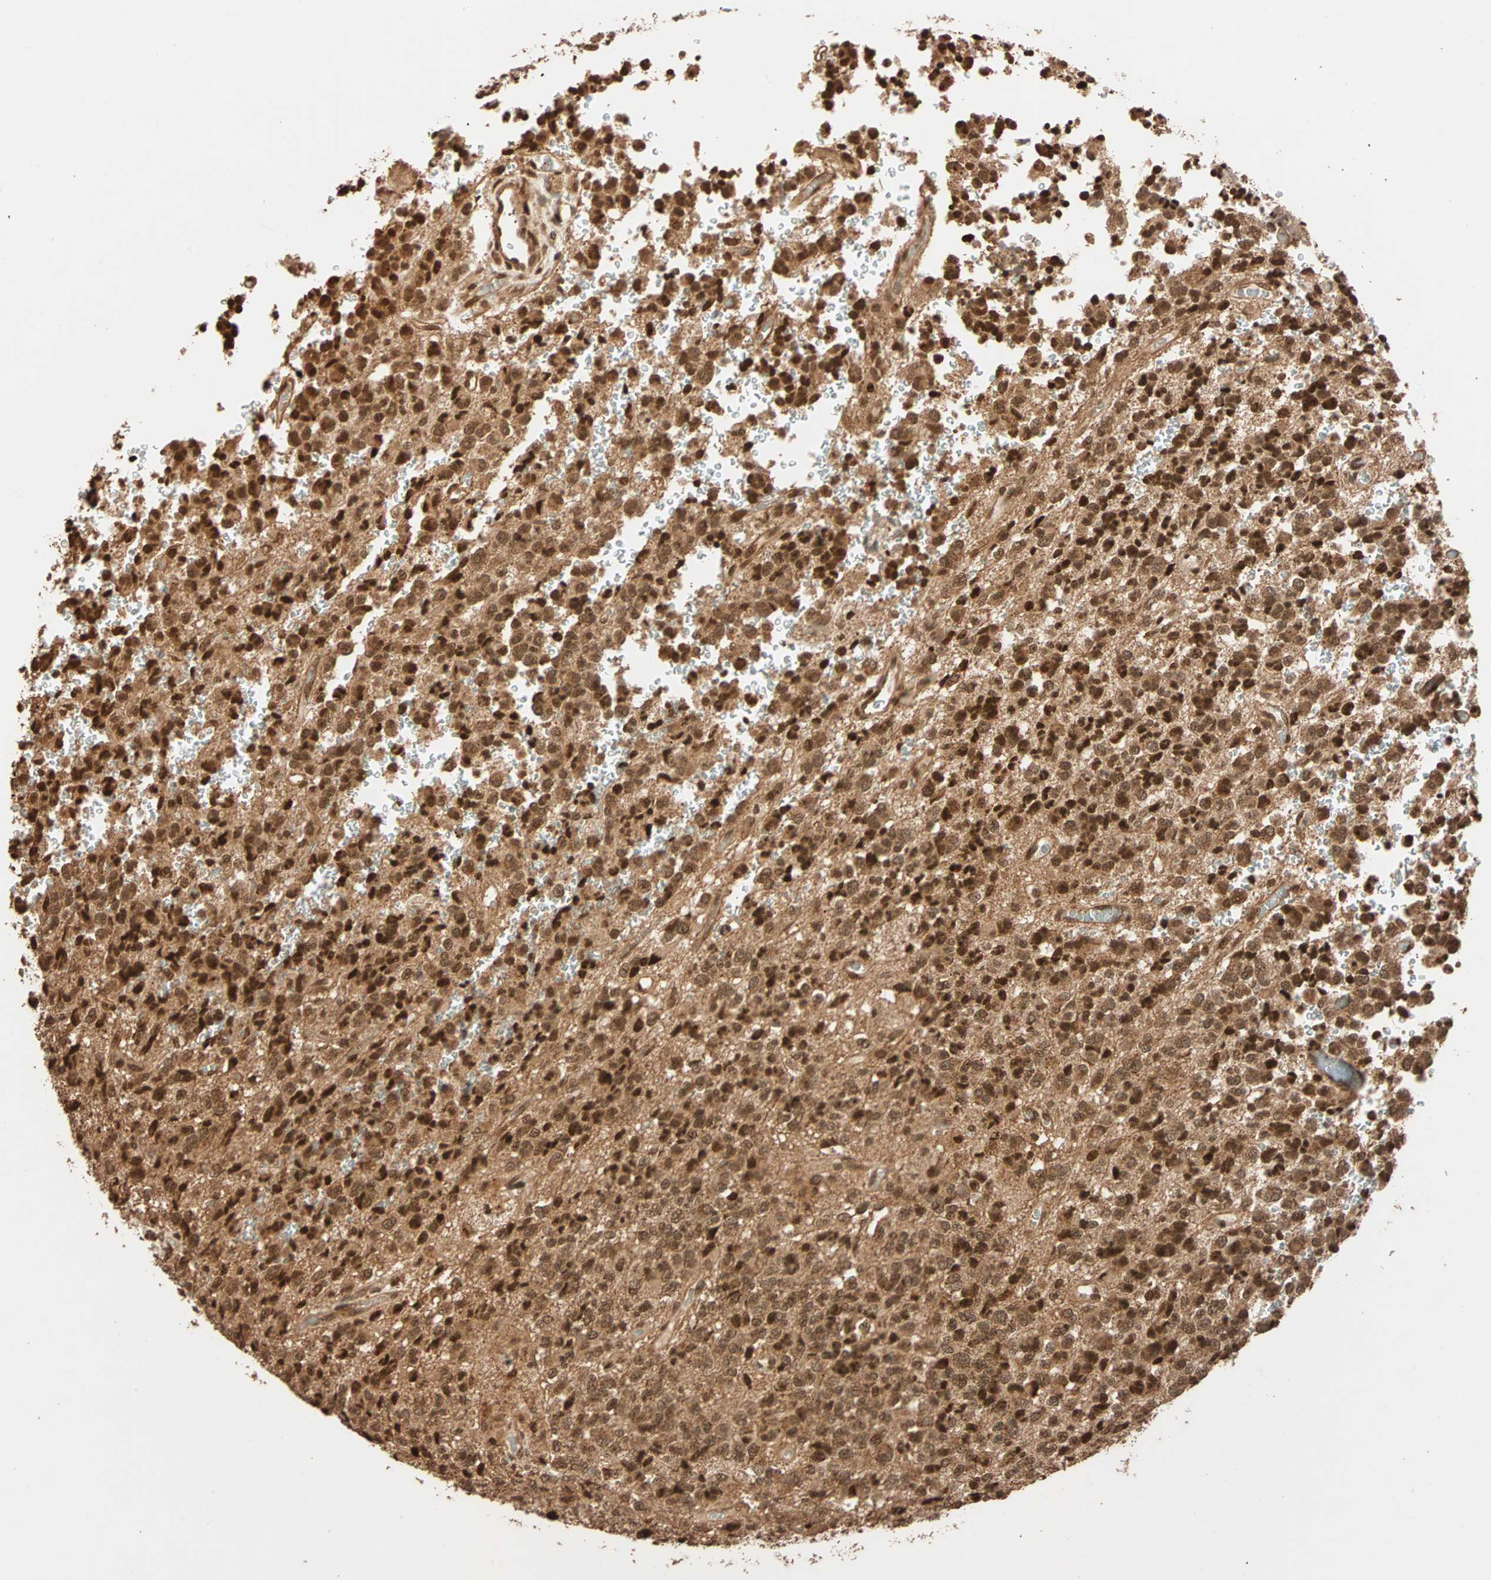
{"staining": {"intensity": "strong", "quantity": ">75%", "location": "cytoplasmic/membranous,nuclear"}, "tissue": "glioma", "cell_type": "Tumor cells", "image_type": "cancer", "snomed": [{"axis": "morphology", "description": "Glioma, malignant, High grade"}, {"axis": "topography", "description": "pancreas cauda"}], "caption": "A brown stain shows strong cytoplasmic/membranous and nuclear staining of a protein in glioma tumor cells.", "gene": "ALKBH5", "patient": {"sex": "male", "age": 60}}